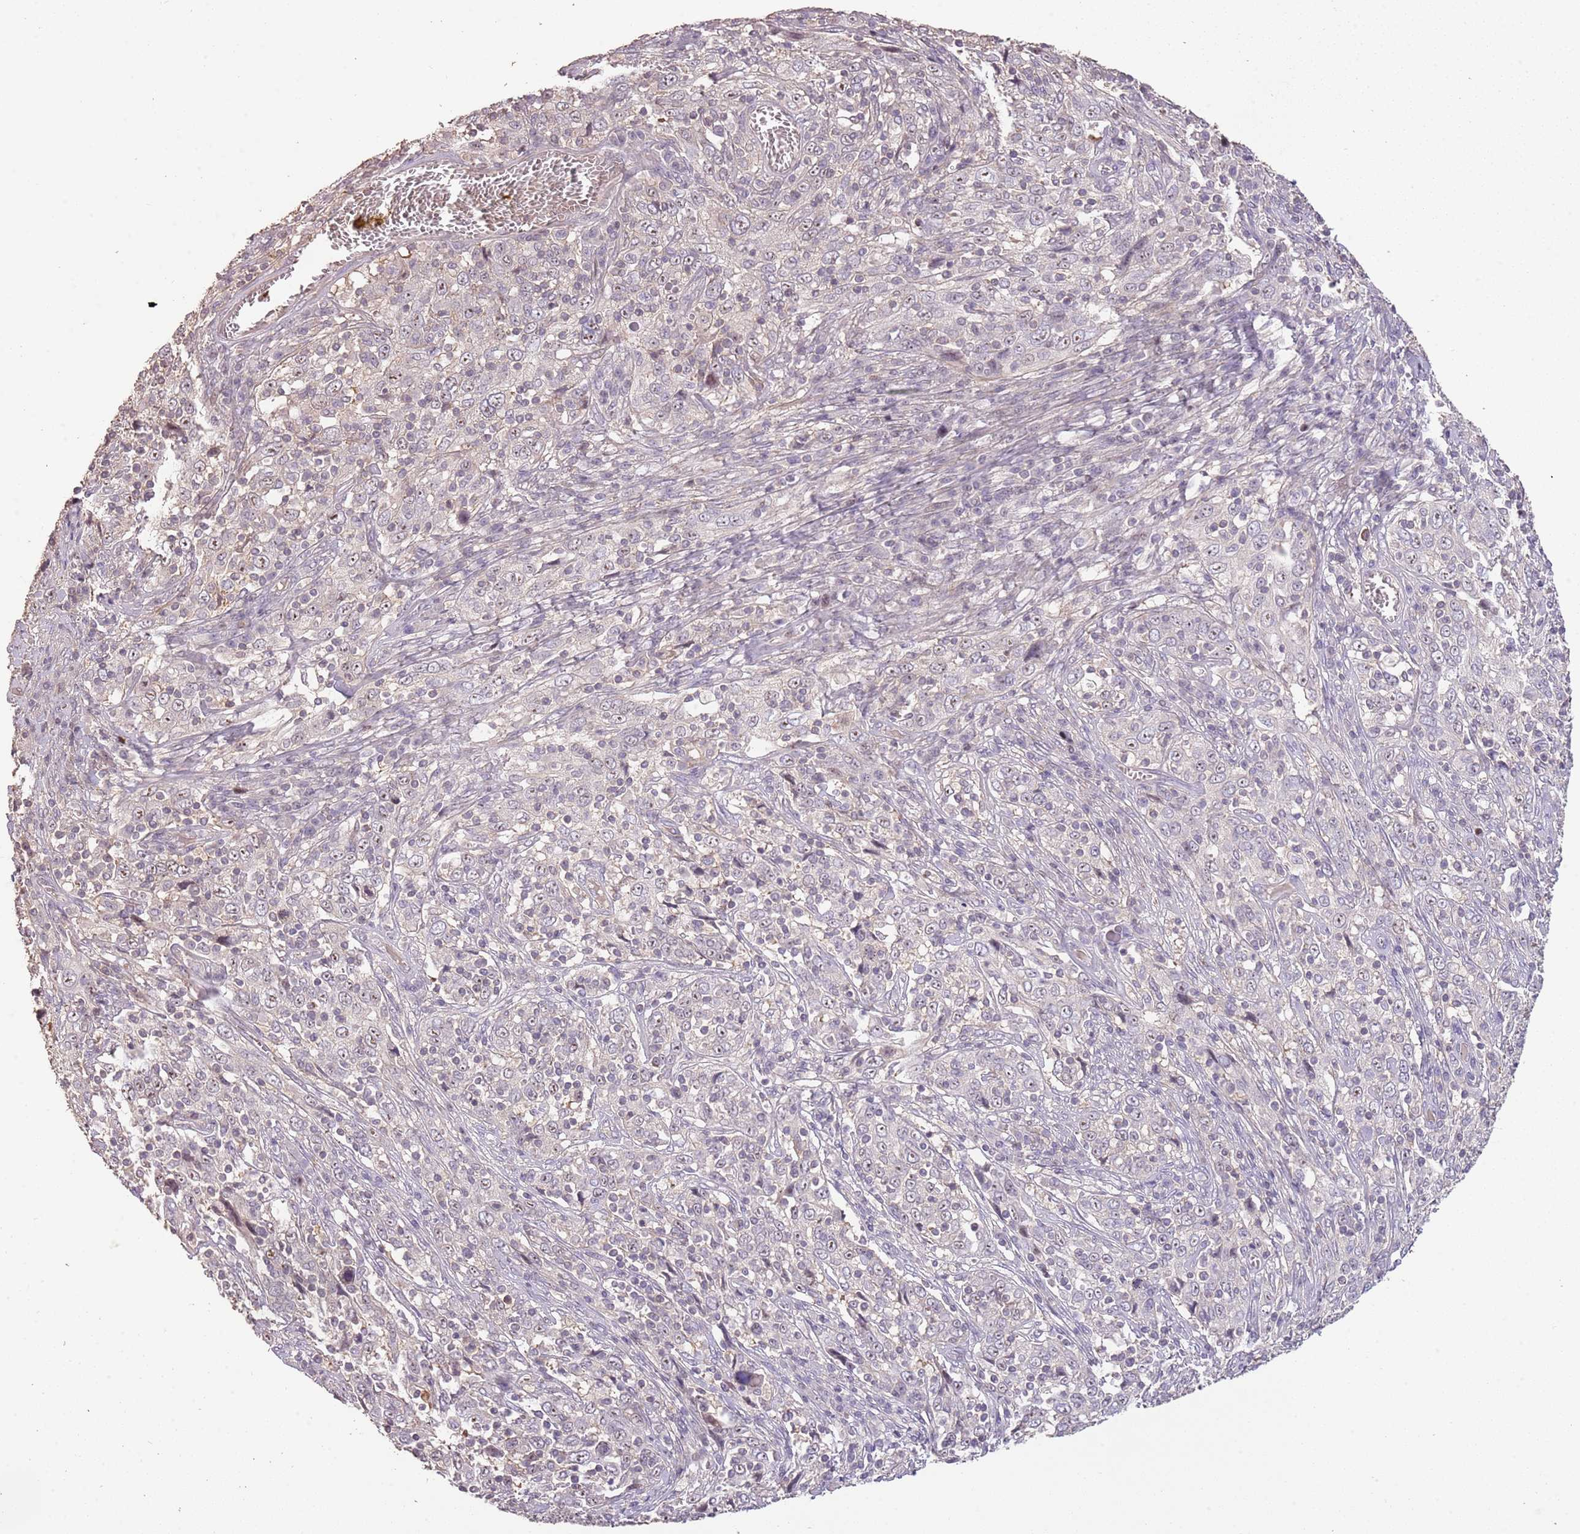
{"staining": {"intensity": "weak", "quantity": "25%-75%", "location": "nuclear"}, "tissue": "cervical cancer", "cell_type": "Tumor cells", "image_type": "cancer", "snomed": [{"axis": "morphology", "description": "Squamous cell carcinoma, NOS"}, {"axis": "topography", "description": "Cervix"}], "caption": "Immunohistochemical staining of human squamous cell carcinoma (cervical) exhibits low levels of weak nuclear protein staining in about 25%-75% of tumor cells.", "gene": "ADTRP", "patient": {"sex": "female", "age": 46}}